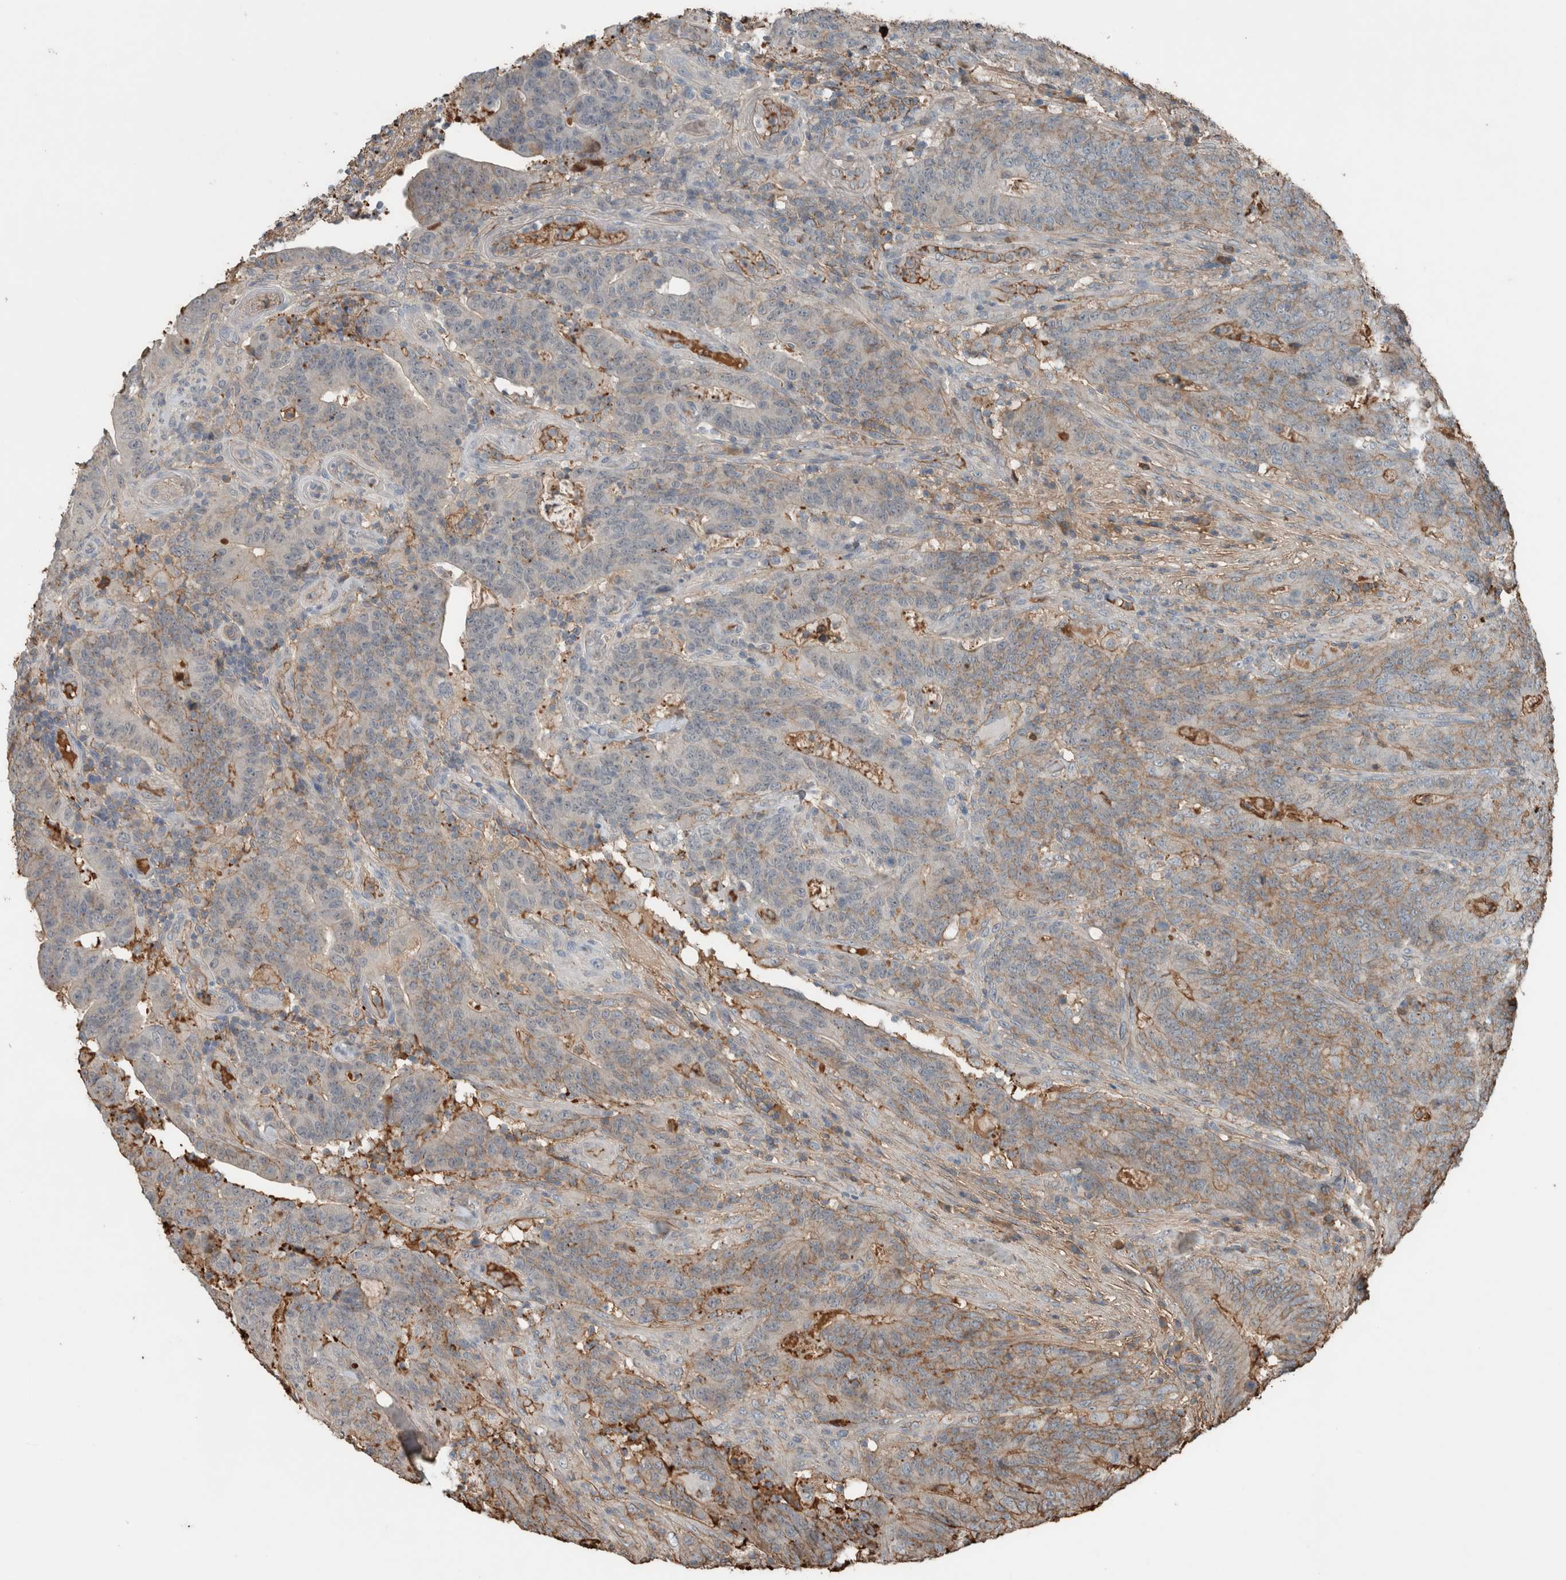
{"staining": {"intensity": "weak", "quantity": "25%-75%", "location": "cytoplasmic/membranous"}, "tissue": "colorectal cancer", "cell_type": "Tumor cells", "image_type": "cancer", "snomed": [{"axis": "morphology", "description": "Normal tissue, NOS"}, {"axis": "morphology", "description": "Adenocarcinoma, NOS"}, {"axis": "topography", "description": "Colon"}], "caption": "Colorectal cancer (adenocarcinoma) stained with a protein marker demonstrates weak staining in tumor cells.", "gene": "USP34", "patient": {"sex": "female", "age": 75}}